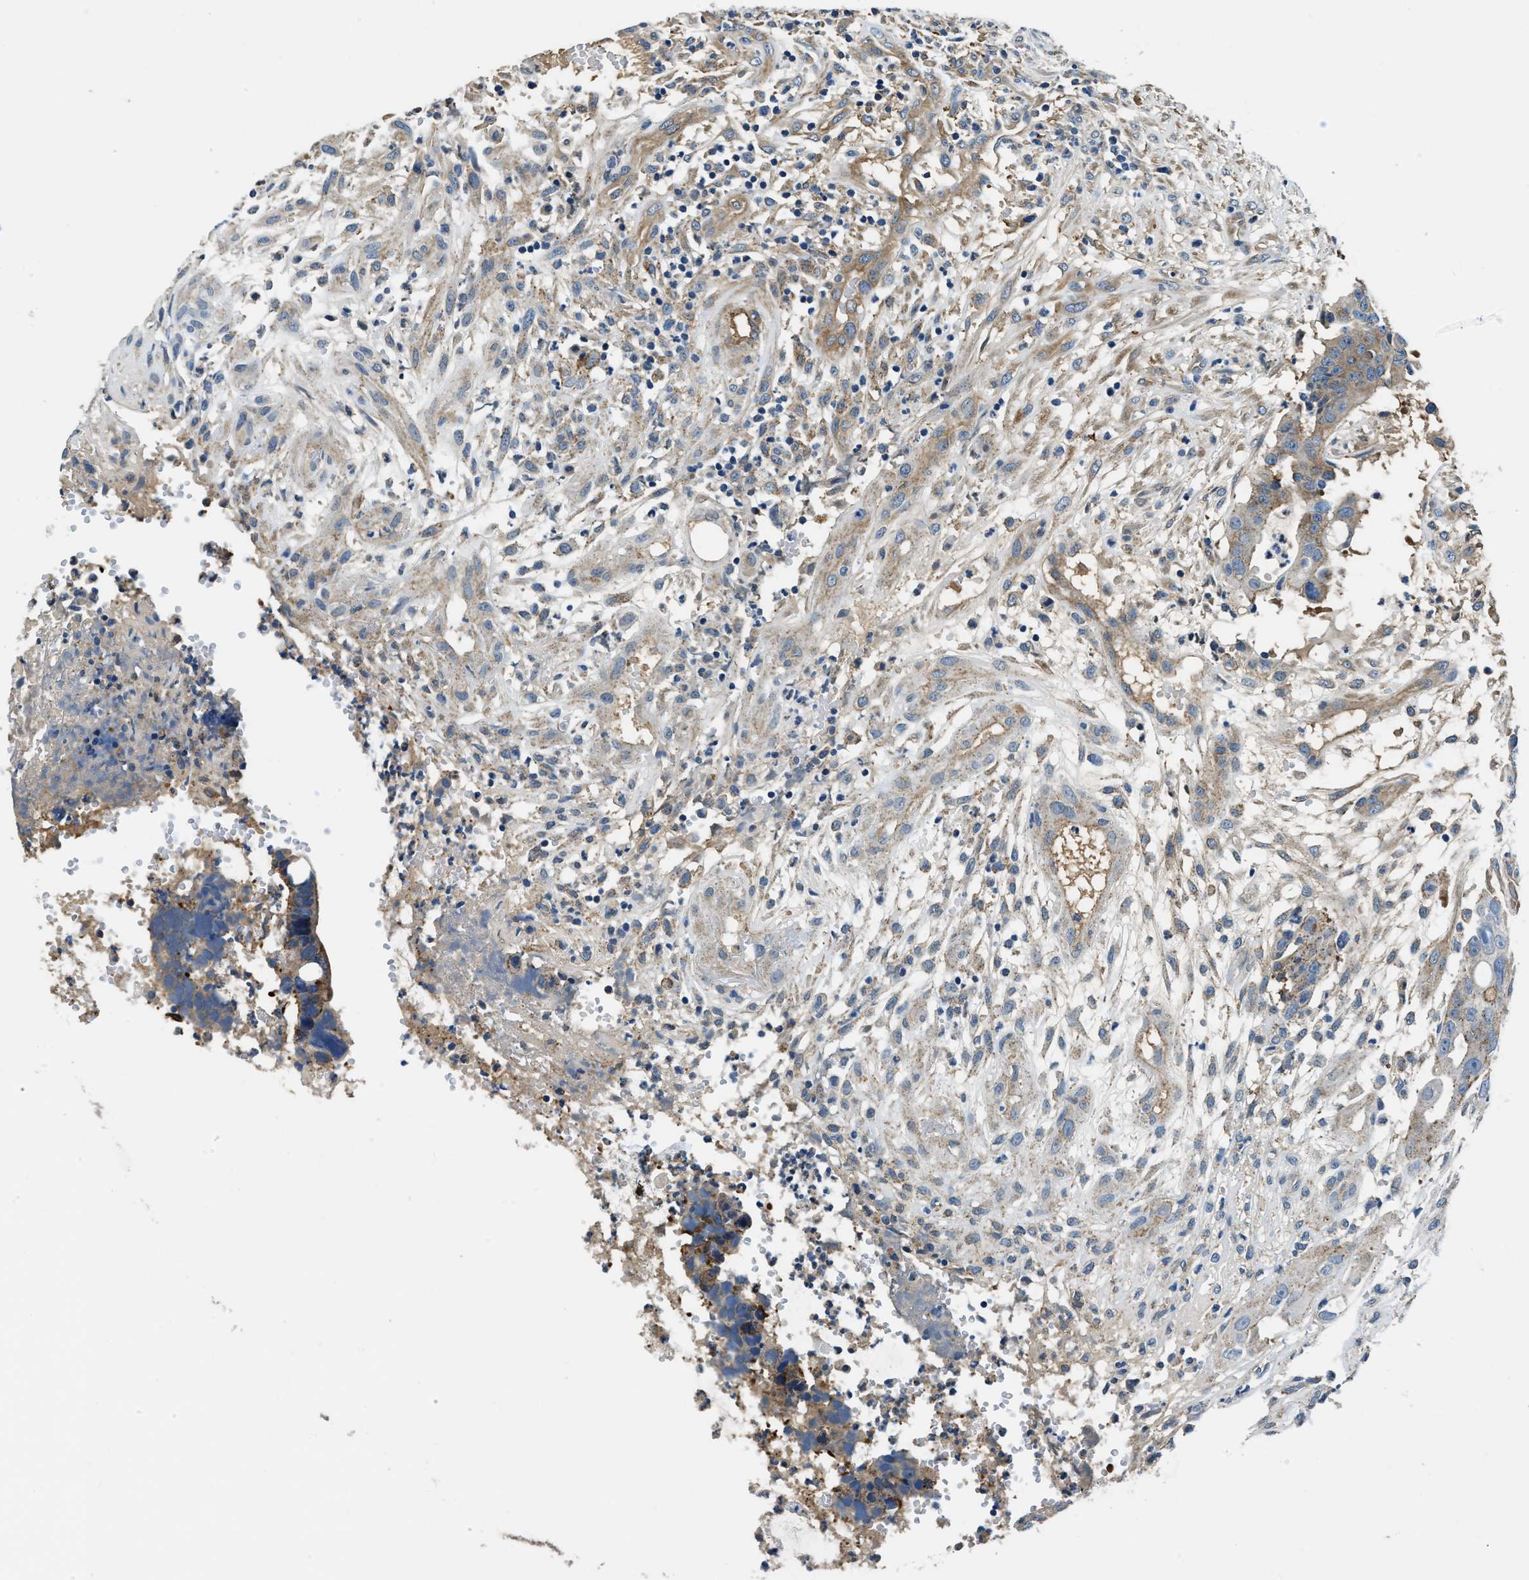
{"staining": {"intensity": "weak", "quantity": "25%-75%", "location": "cytoplasmic/membranous"}, "tissue": "colorectal cancer", "cell_type": "Tumor cells", "image_type": "cancer", "snomed": [{"axis": "morphology", "description": "Adenocarcinoma, NOS"}, {"axis": "topography", "description": "Colon"}], "caption": "Protein expression analysis of human colorectal cancer (adenocarcinoma) reveals weak cytoplasmic/membranous expression in approximately 25%-75% of tumor cells.", "gene": "EEA1", "patient": {"sex": "female", "age": 57}}